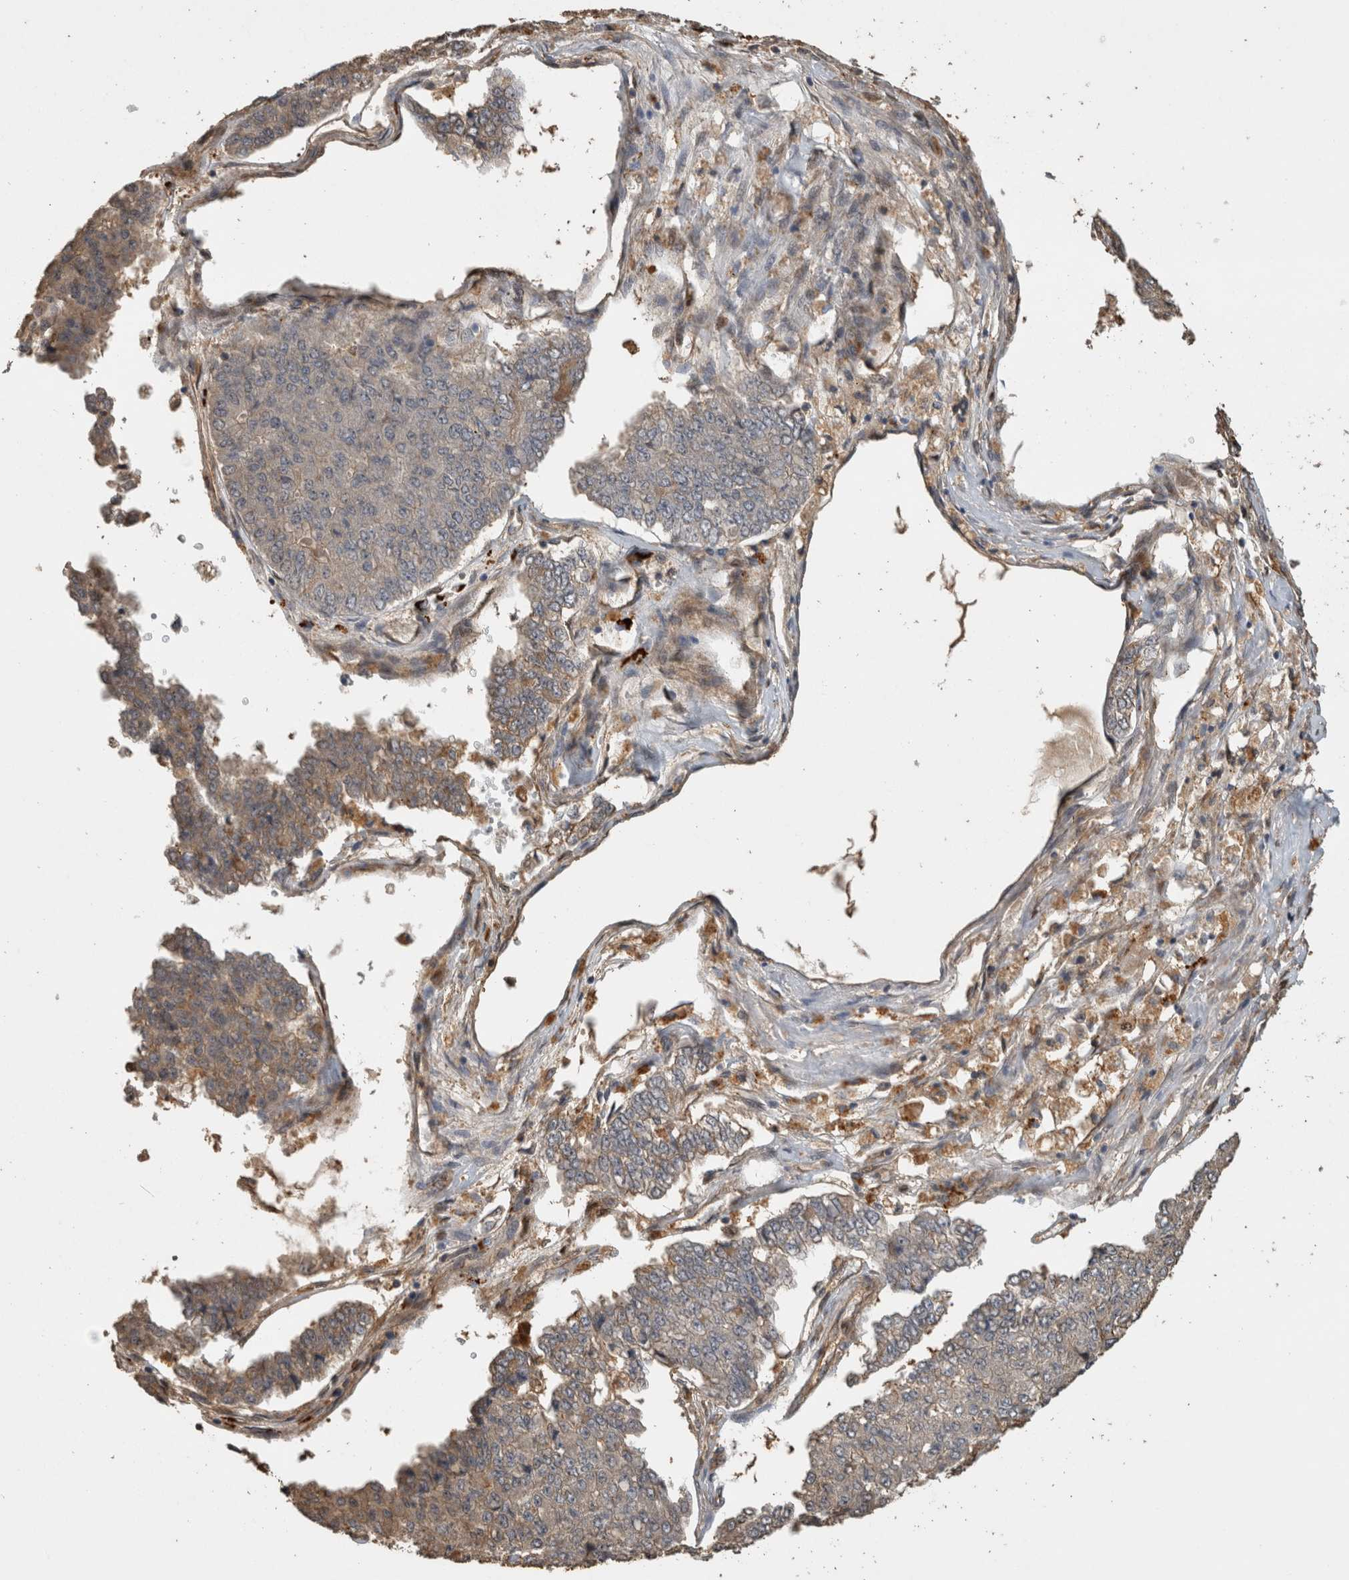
{"staining": {"intensity": "negative", "quantity": "none", "location": "none"}, "tissue": "pancreatic cancer", "cell_type": "Tumor cells", "image_type": "cancer", "snomed": [{"axis": "morphology", "description": "Adenocarcinoma, NOS"}, {"axis": "topography", "description": "Pancreas"}], "caption": "An IHC micrograph of pancreatic cancer (adenocarcinoma) is shown. There is no staining in tumor cells of pancreatic cancer (adenocarcinoma). Brightfield microscopy of IHC stained with DAB (3,3'-diaminobenzidine) (brown) and hematoxylin (blue), captured at high magnification.", "gene": "RHPN1", "patient": {"sex": "male", "age": 50}}